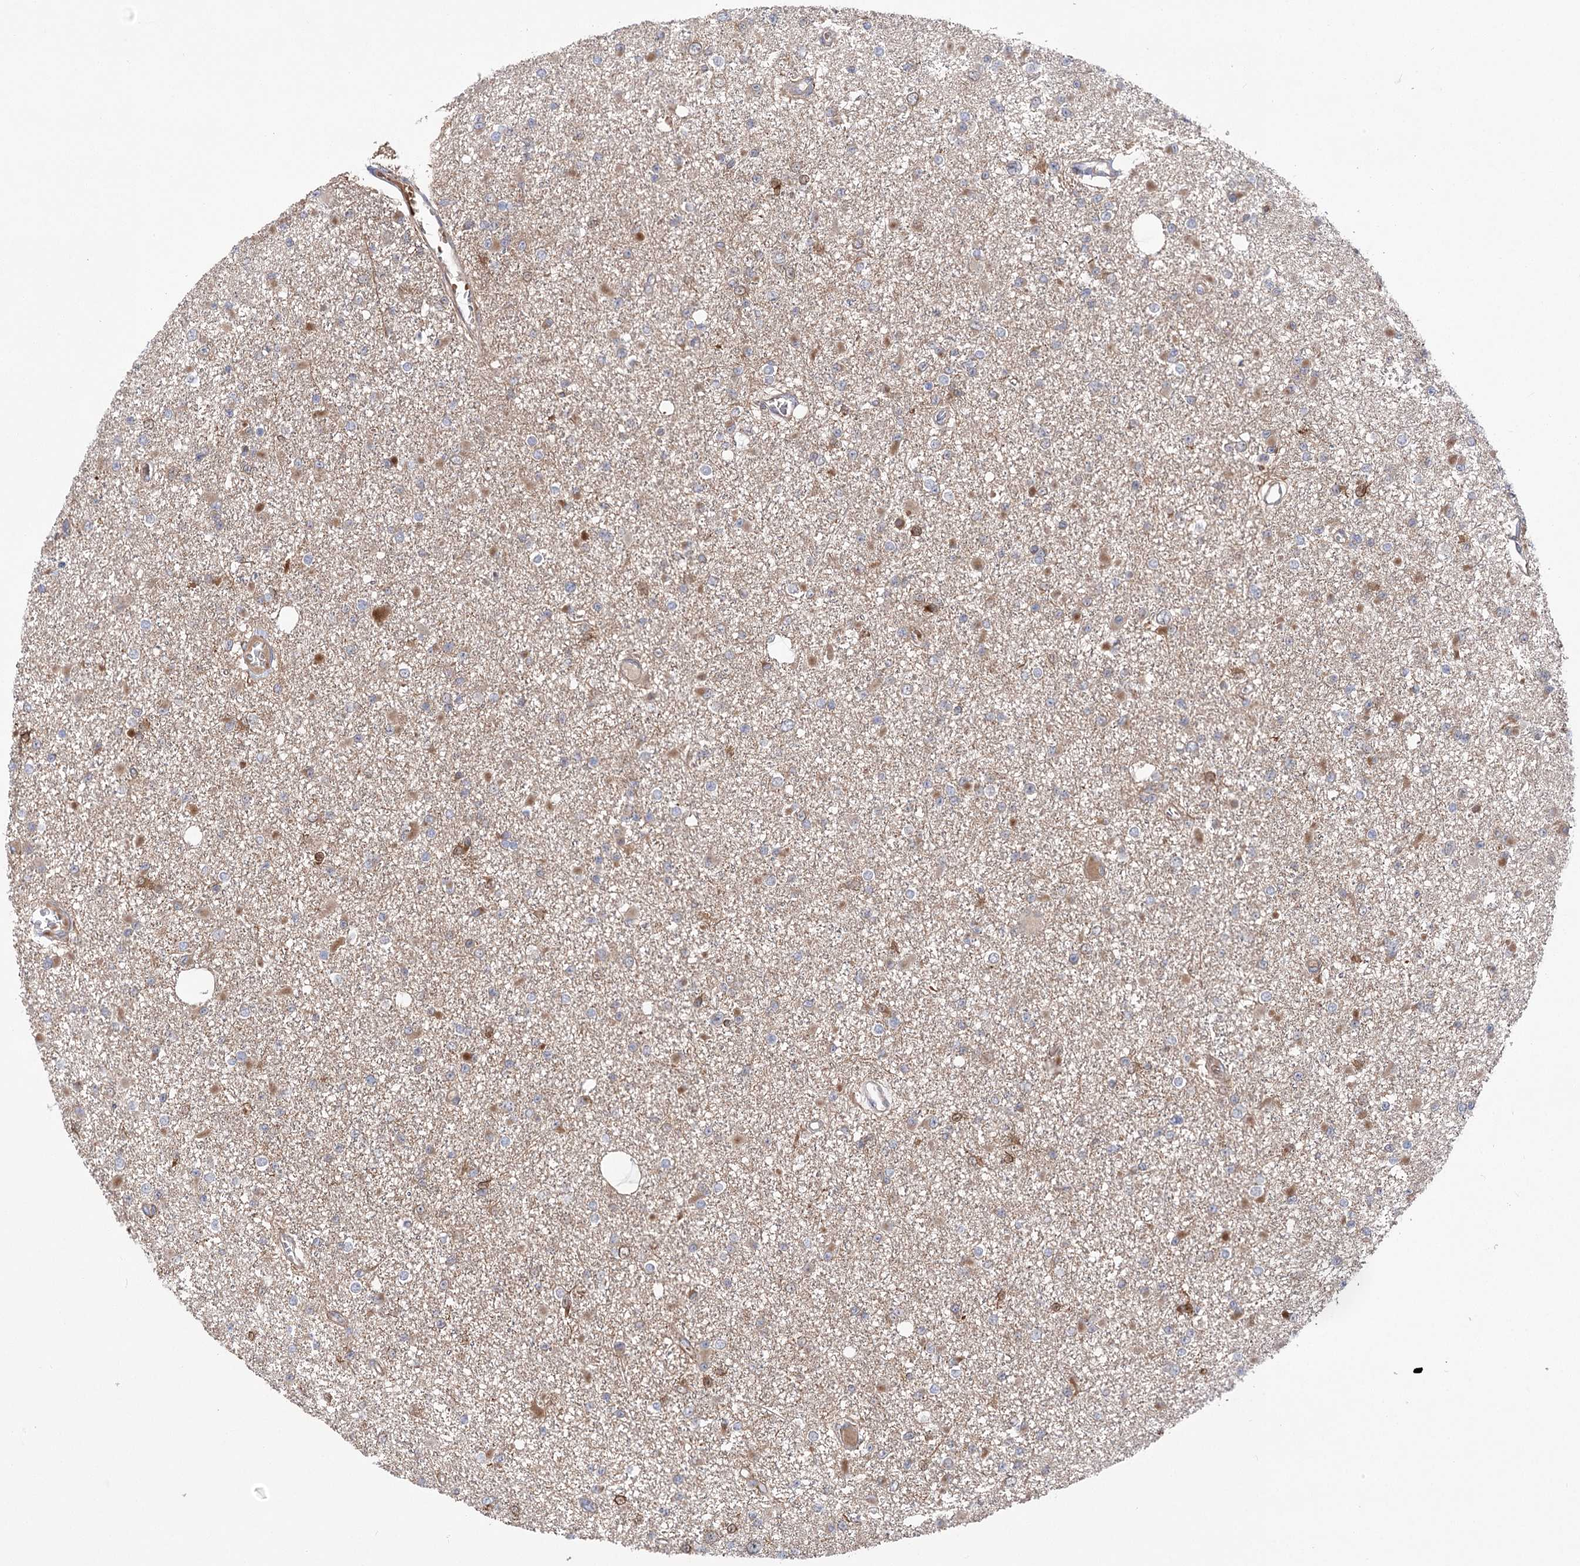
{"staining": {"intensity": "negative", "quantity": "none", "location": "none"}, "tissue": "glioma", "cell_type": "Tumor cells", "image_type": "cancer", "snomed": [{"axis": "morphology", "description": "Glioma, malignant, Low grade"}, {"axis": "topography", "description": "Brain"}], "caption": "Tumor cells show no significant expression in glioma.", "gene": "VPS37B", "patient": {"sex": "female", "age": 22}}